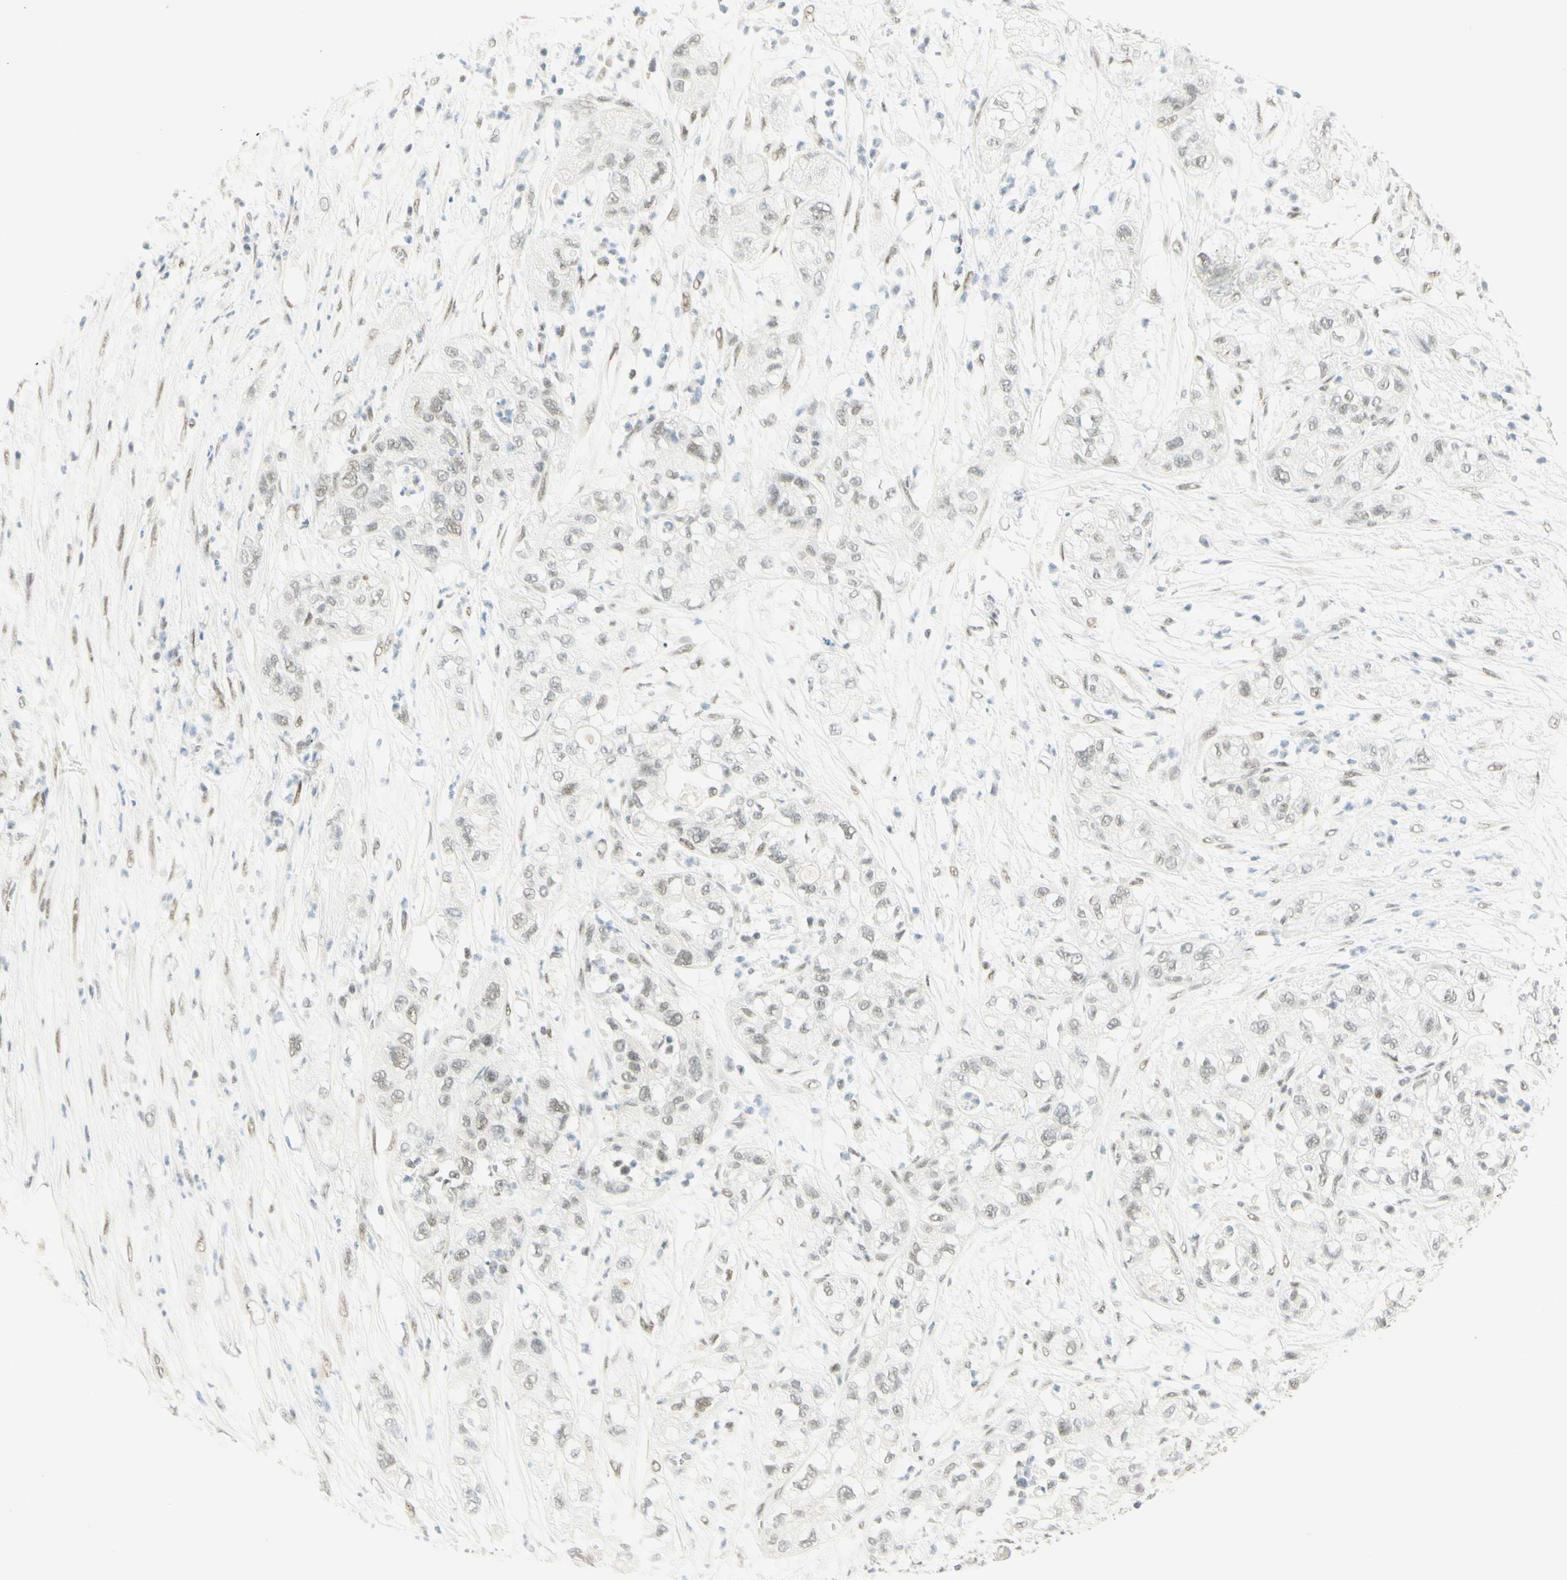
{"staining": {"intensity": "weak", "quantity": ">75%", "location": "nuclear"}, "tissue": "pancreatic cancer", "cell_type": "Tumor cells", "image_type": "cancer", "snomed": [{"axis": "morphology", "description": "Adenocarcinoma, NOS"}, {"axis": "topography", "description": "Pancreas"}], "caption": "Tumor cells display low levels of weak nuclear staining in about >75% of cells in adenocarcinoma (pancreatic). The protein is shown in brown color, while the nuclei are stained blue.", "gene": "PMS2", "patient": {"sex": "female", "age": 78}}